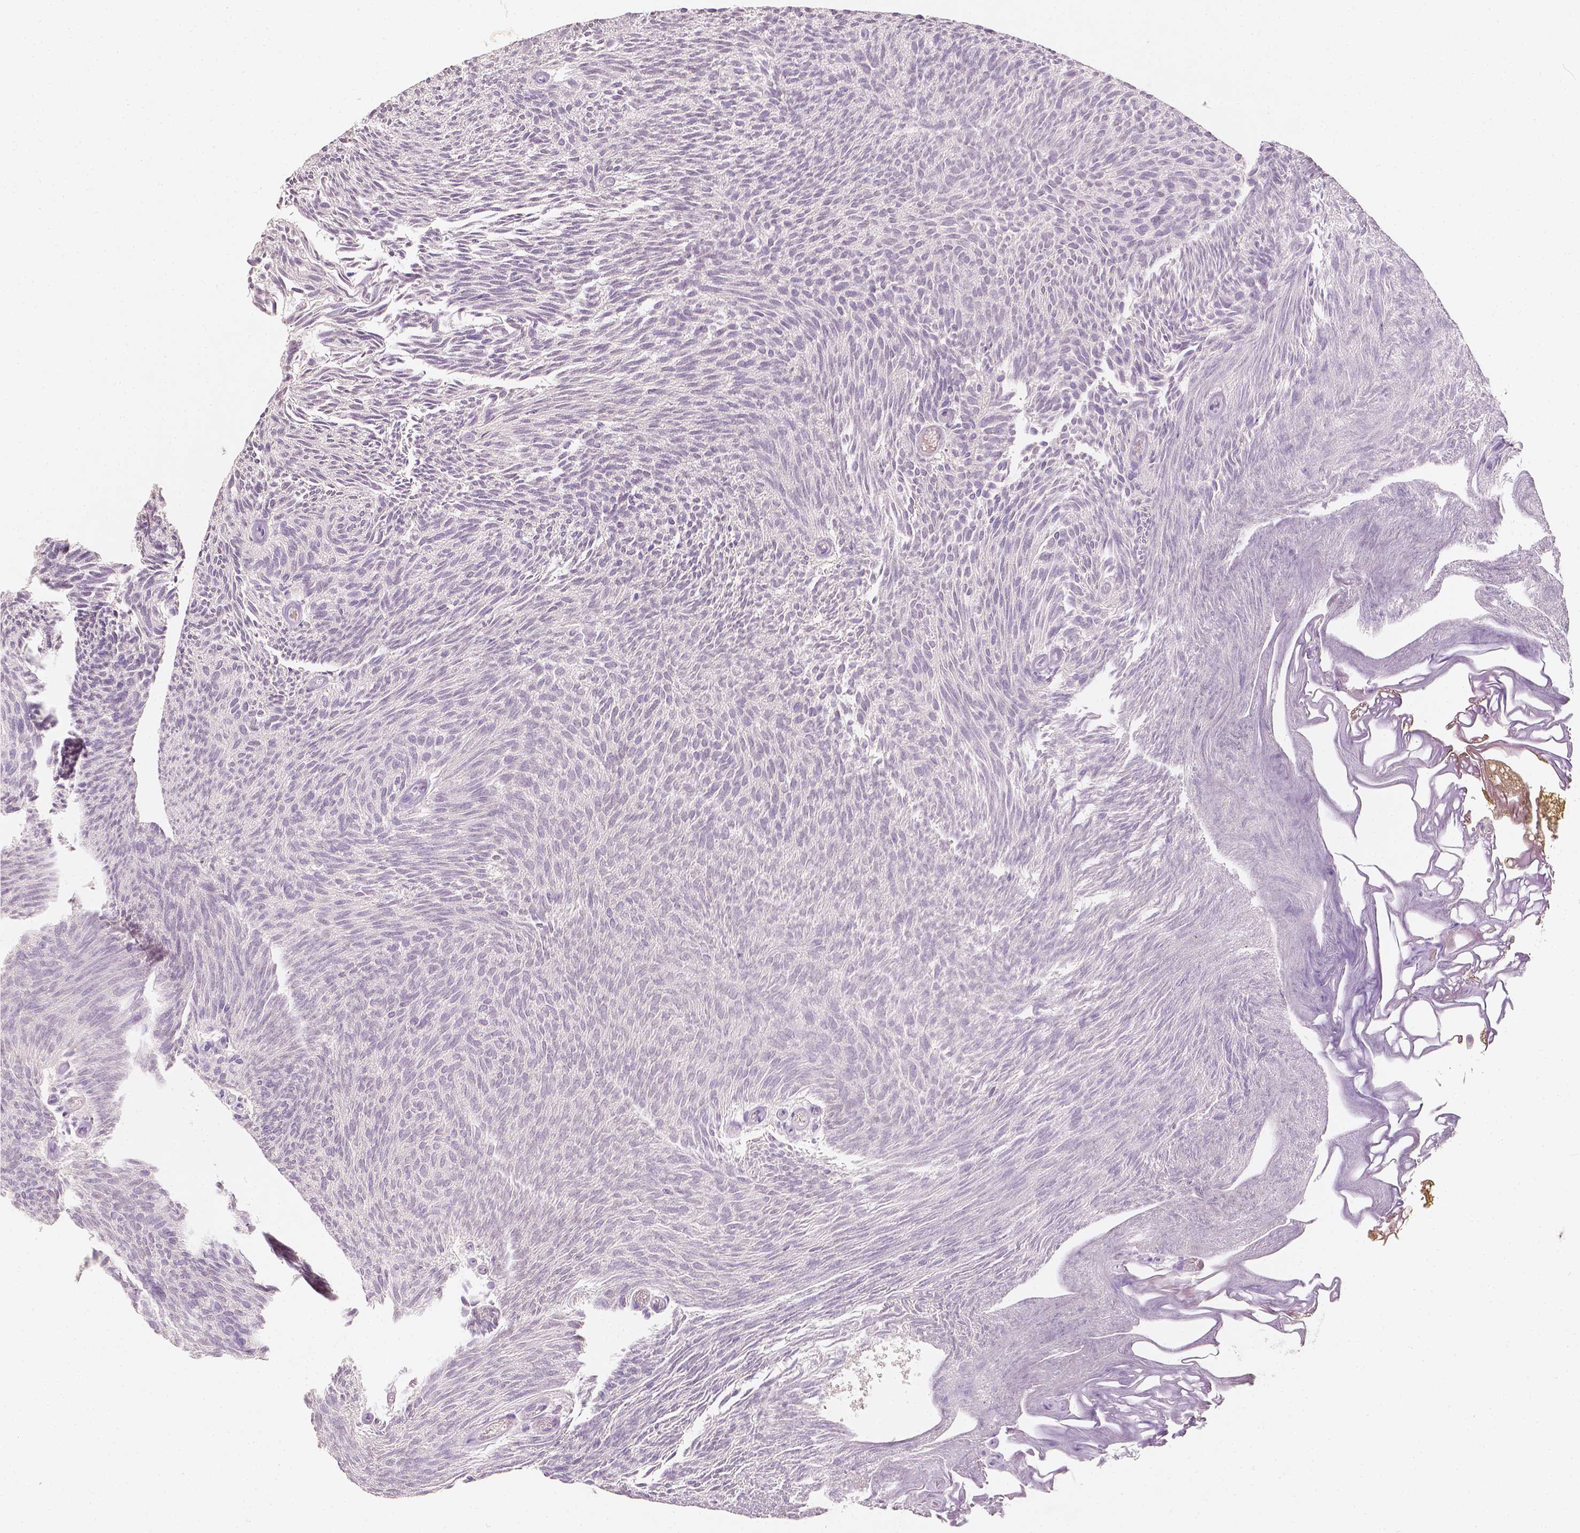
{"staining": {"intensity": "negative", "quantity": "none", "location": "none"}, "tissue": "urothelial cancer", "cell_type": "Tumor cells", "image_type": "cancer", "snomed": [{"axis": "morphology", "description": "Urothelial carcinoma, Low grade"}, {"axis": "topography", "description": "Urinary bladder"}], "caption": "Tumor cells show no significant staining in urothelial cancer.", "gene": "SOX15", "patient": {"sex": "male", "age": 77}}